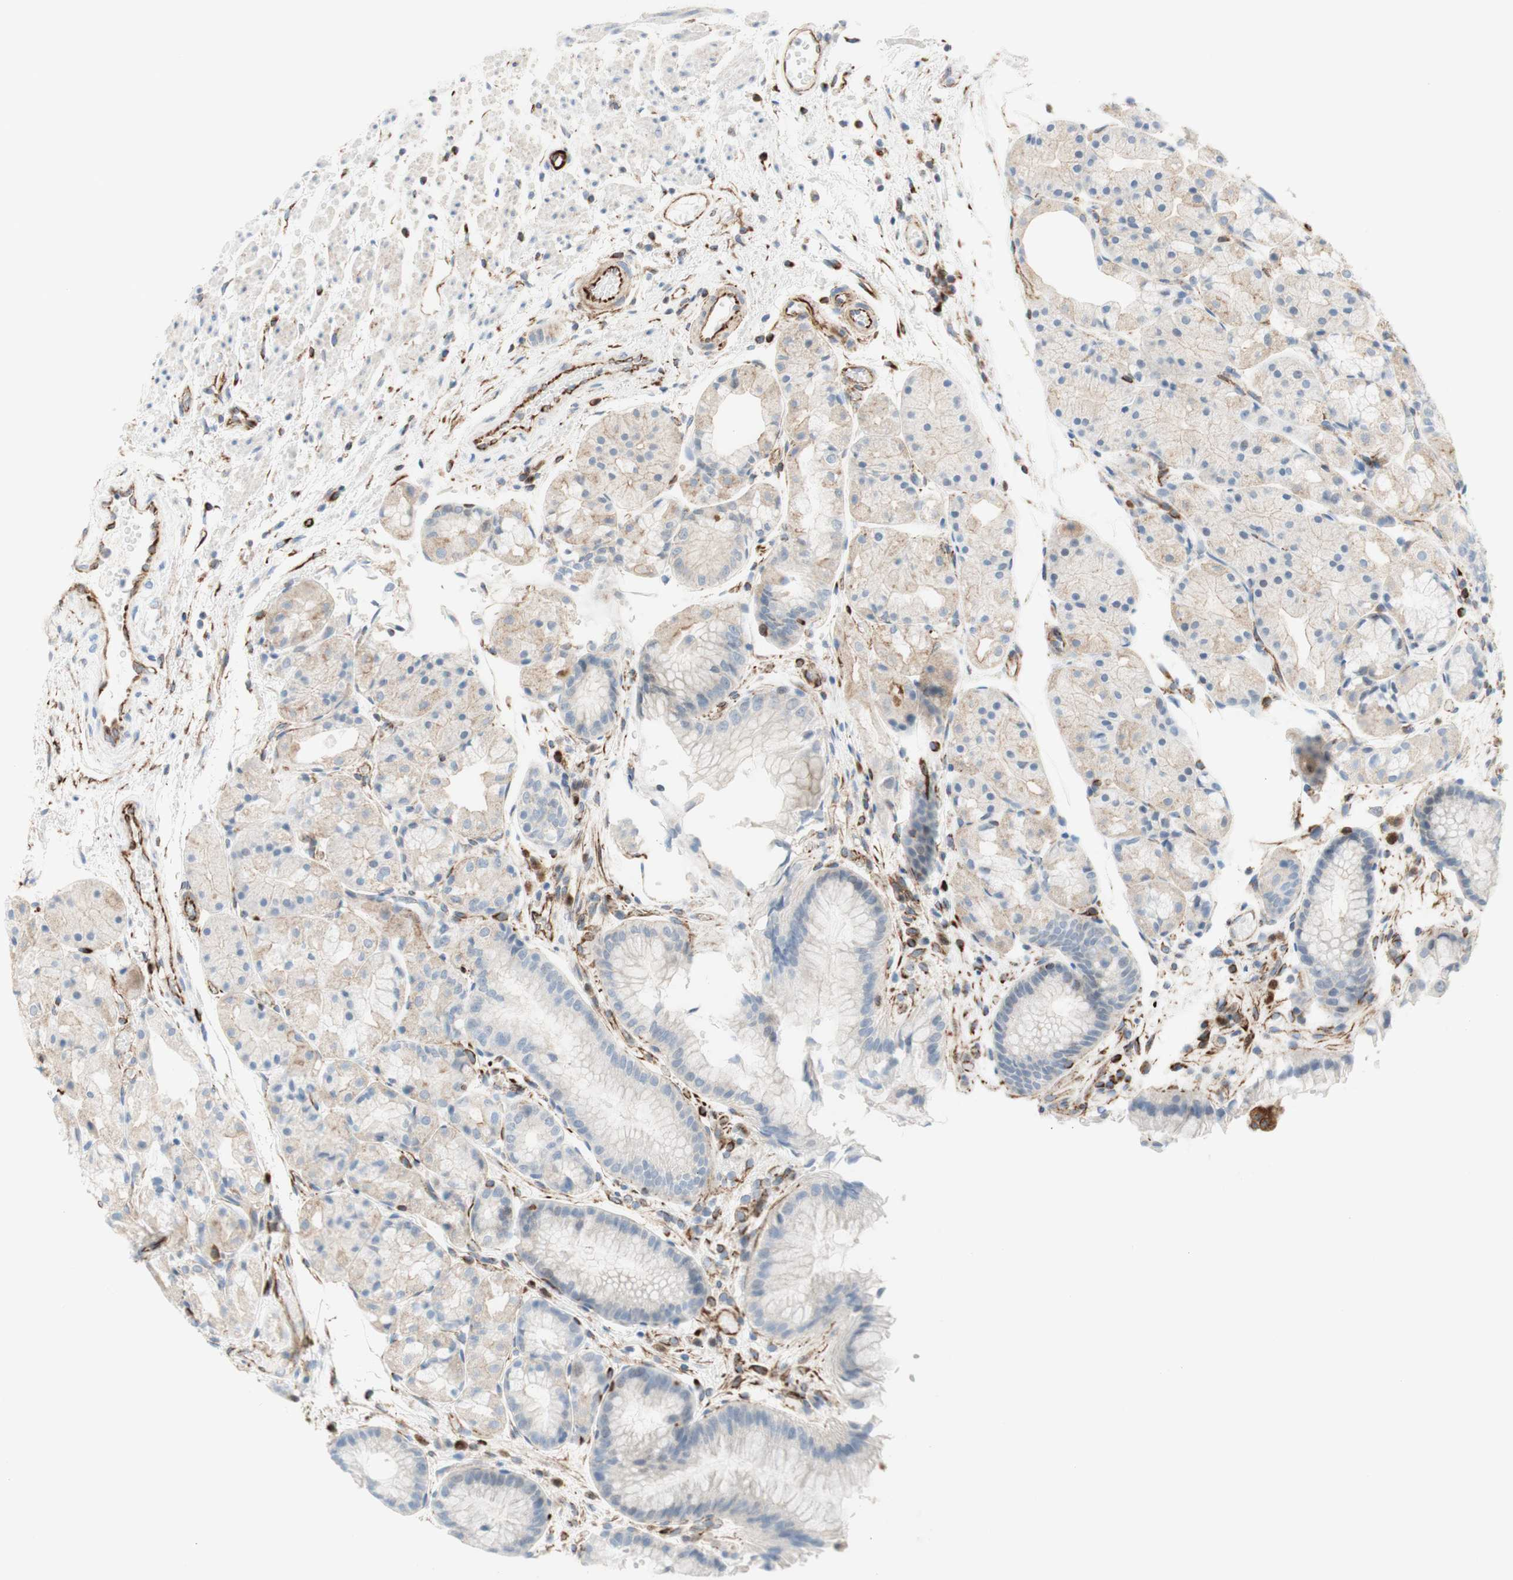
{"staining": {"intensity": "weak", "quantity": ">75%", "location": "cytoplasmic/membranous"}, "tissue": "stomach", "cell_type": "Glandular cells", "image_type": "normal", "snomed": [{"axis": "morphology", "description": "Normal tissue, NOS"}, {"axis": "topography", "description": "Stomach, upper"}], "caption": "The image demonstrates immunohistochemical staining of benign stomach. There is weak cytoplasmic/membranous expression is appreciated in approximately >75% of glandular cells. (DAB (3,3'-diaminobenzidine) IHC with brightfield microscopy, high magnification).", "gene": "POU2AF1", "patient": {"sex": "male", "age": 72}}